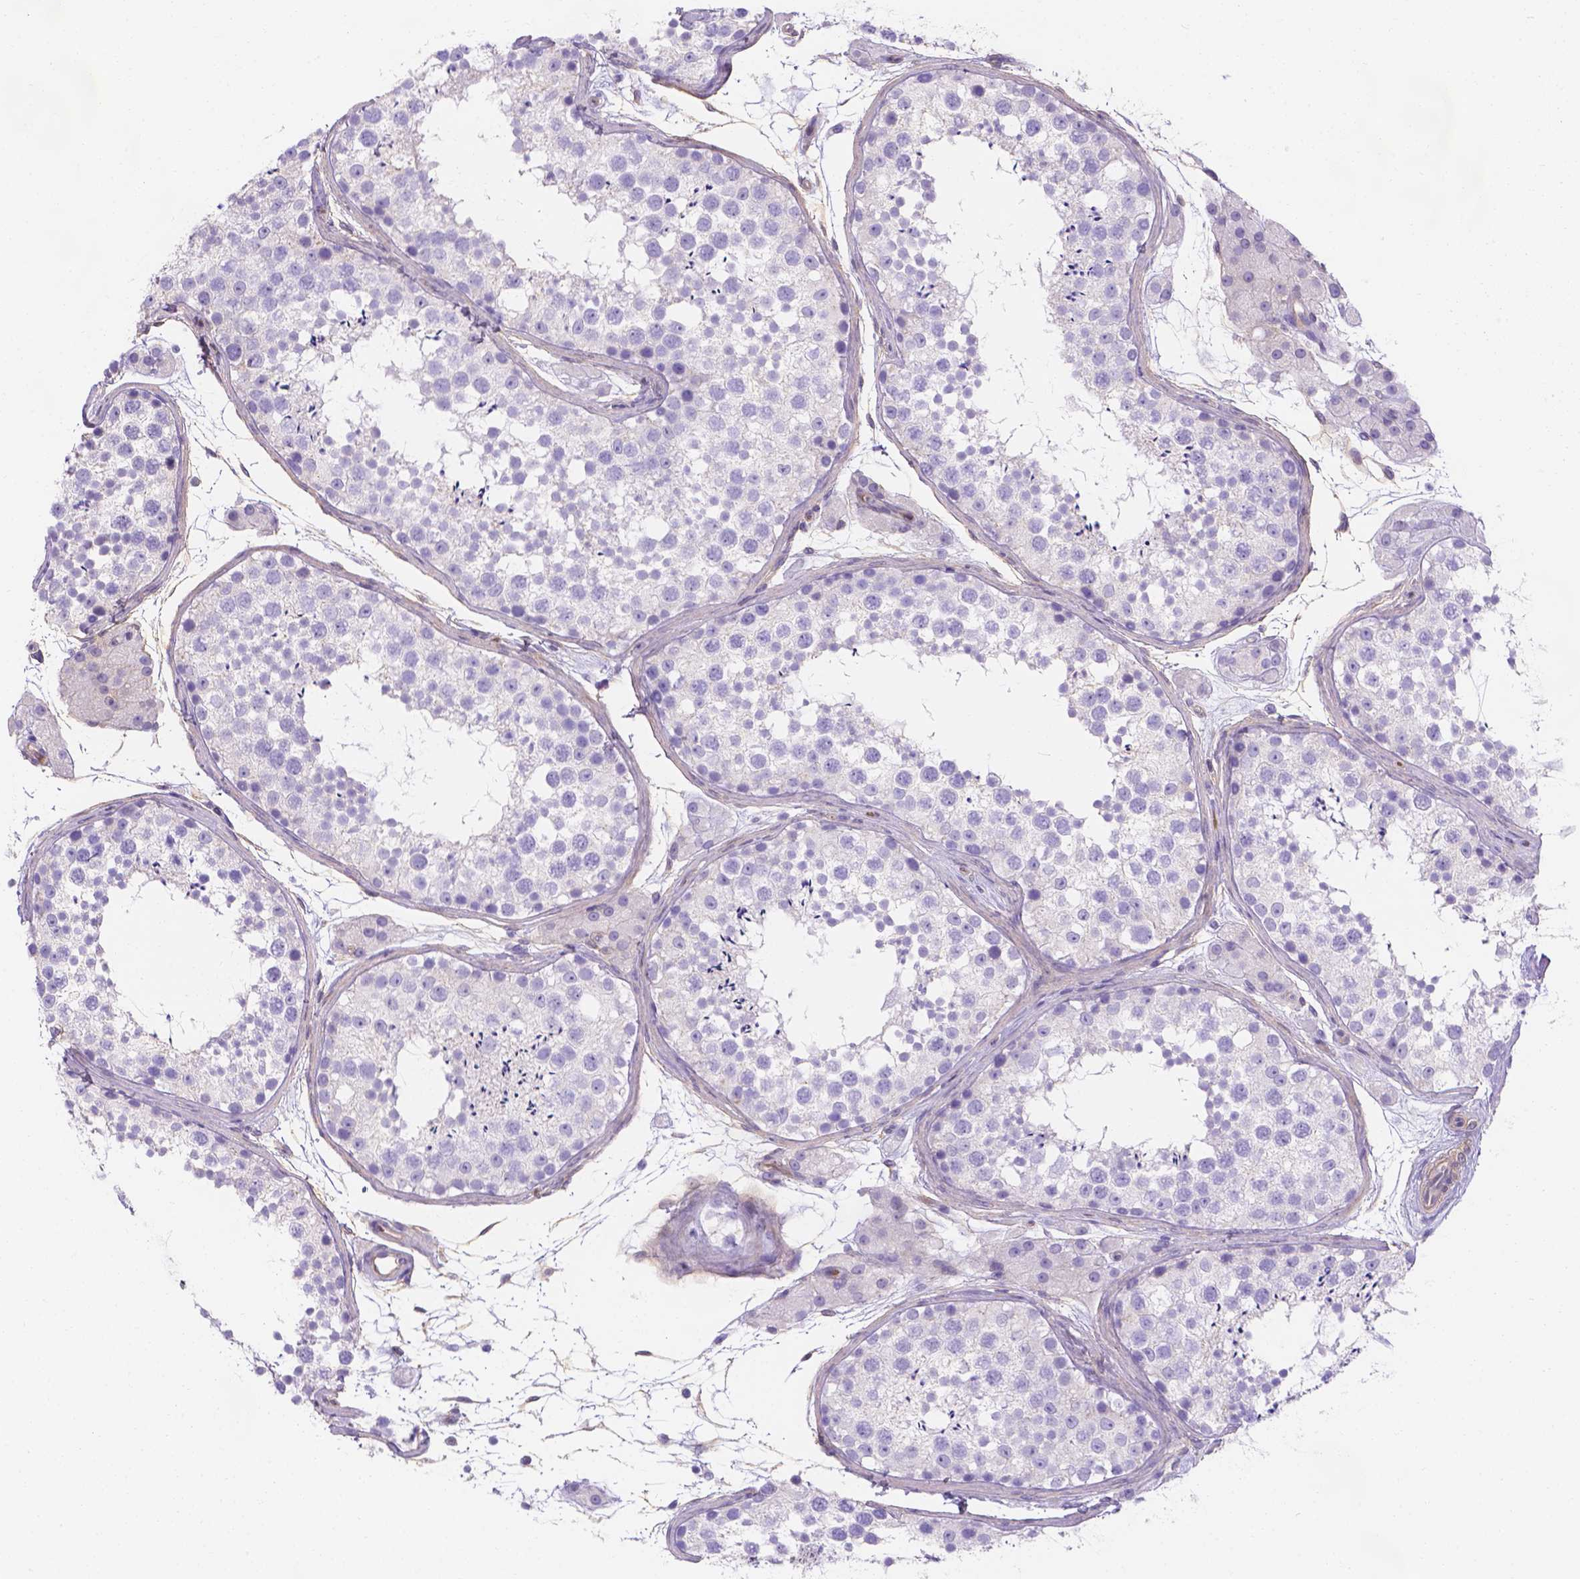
{"staining": {"intensity": "negative", "quantity": "none", "location": "none"}, "tissue": "testis", "cell_type": "Cells in seminiferous ducts", "image_type": "normal", "snomed": [{"axis": "morphology", "description": "Normal tissue, NOS"}, {"axis": "topography", "description": "Testis"}], "caption": "A high-resolution histopathology image shows immunohistochemistry (IHC) staining of benign testis, which displays no significant staining in cells in seminiferous ducts.", "gene": "SLC40A1", "patient": {"sex": "male", "age": 41}}